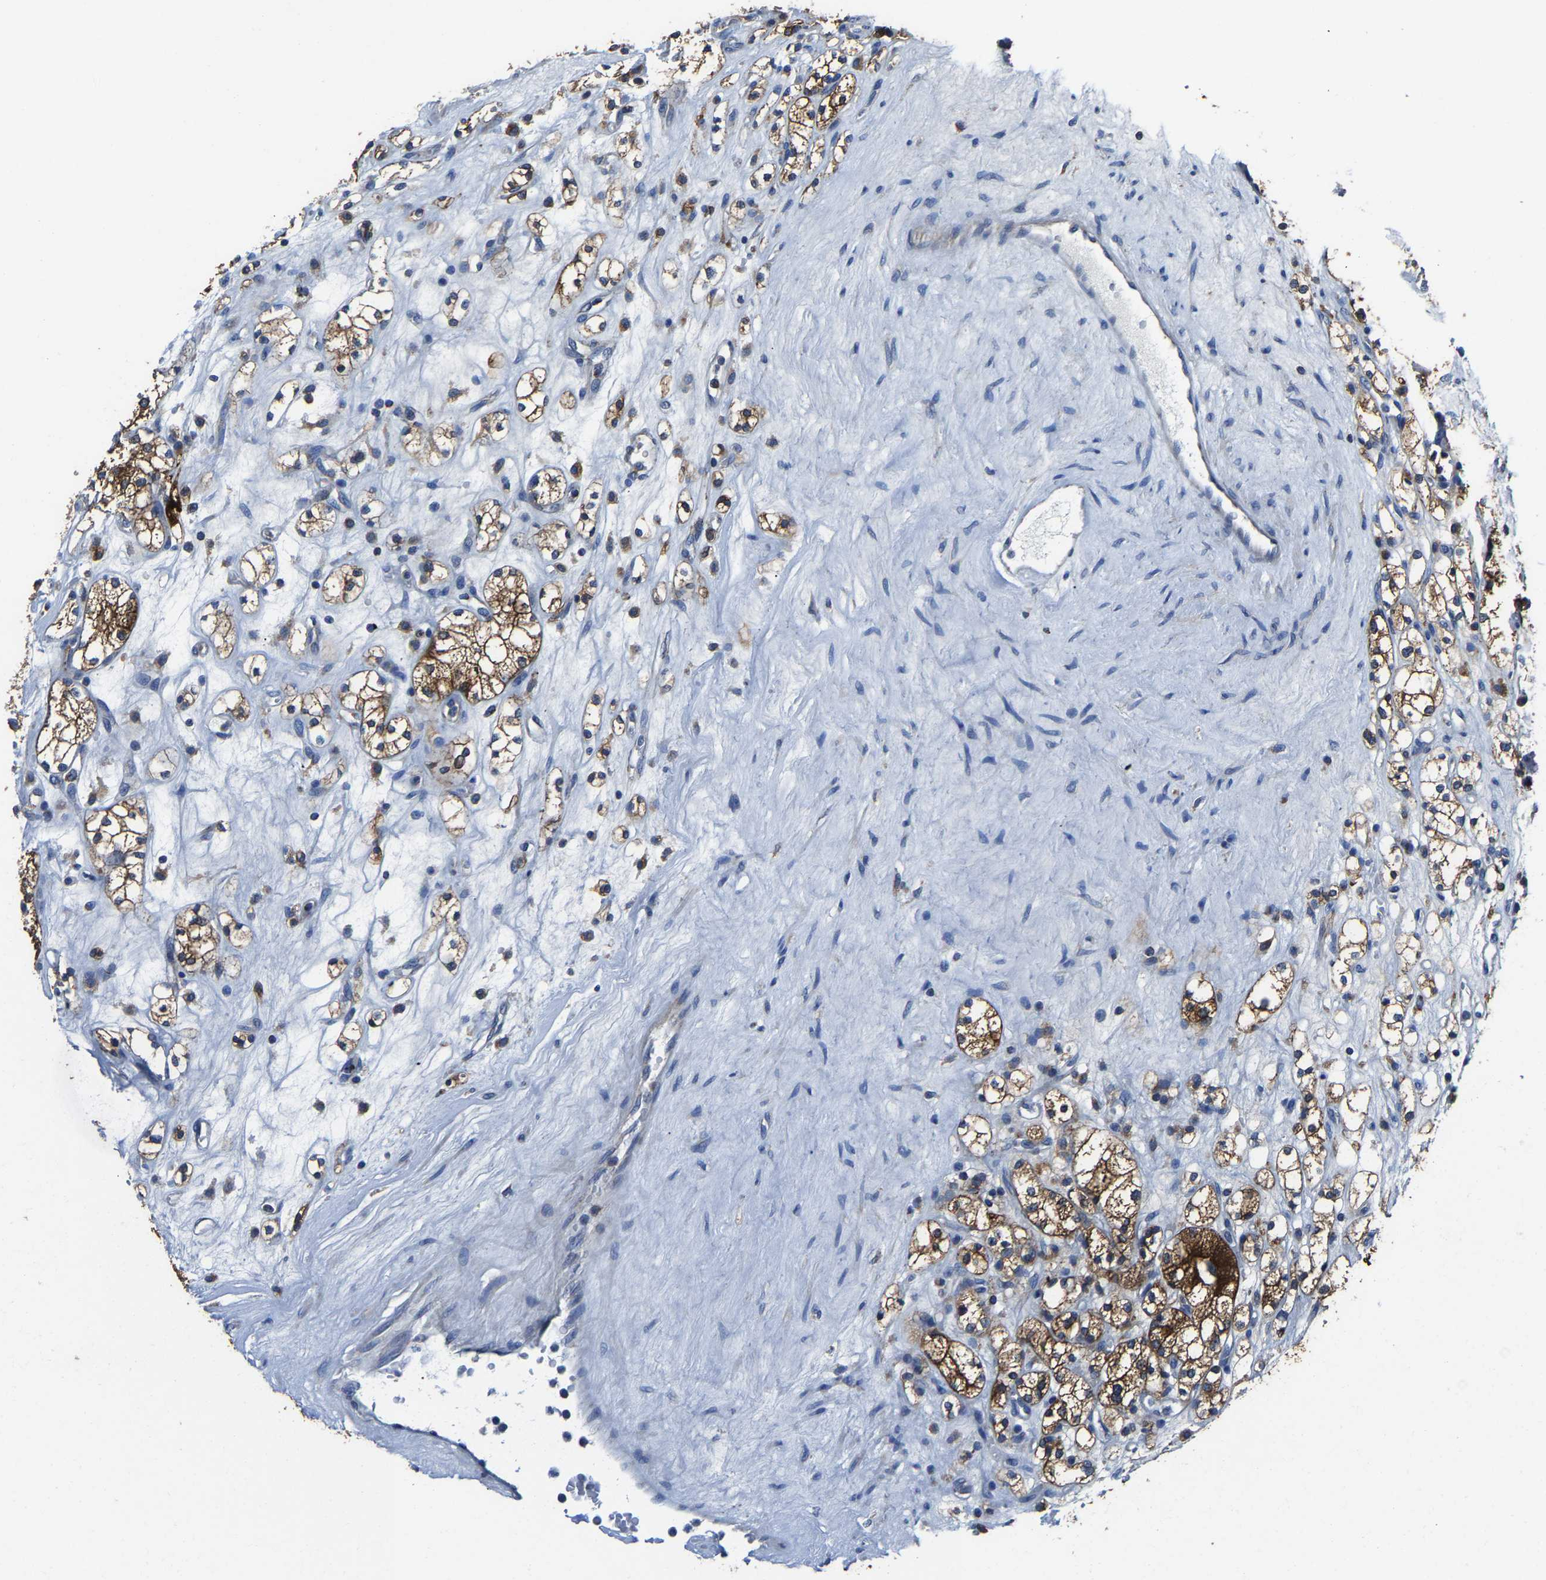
{"staining": {"intensity": "strong", "quantity": ">75%", "location": "cytoplasmic/membranous"}, "tissue": "renal cancer", "cell_type": "Tumor cells", "image_type": "cancer", "snomed": [{"axis": "morphology", "description": "Adenocarcinoma, NOS"}, {"axis": "topography", "description": "Kidney"}], "caption": "Renal cancer tissue exhibits strong cytoplasmic/membranous positivity in approximately >75% of tumor cells, visualized by immunohistochemistry. (IHC, brightfield microscopy, high magnification).", "gene": "AGK", "patient": {"sex": "male", "age": 77}}